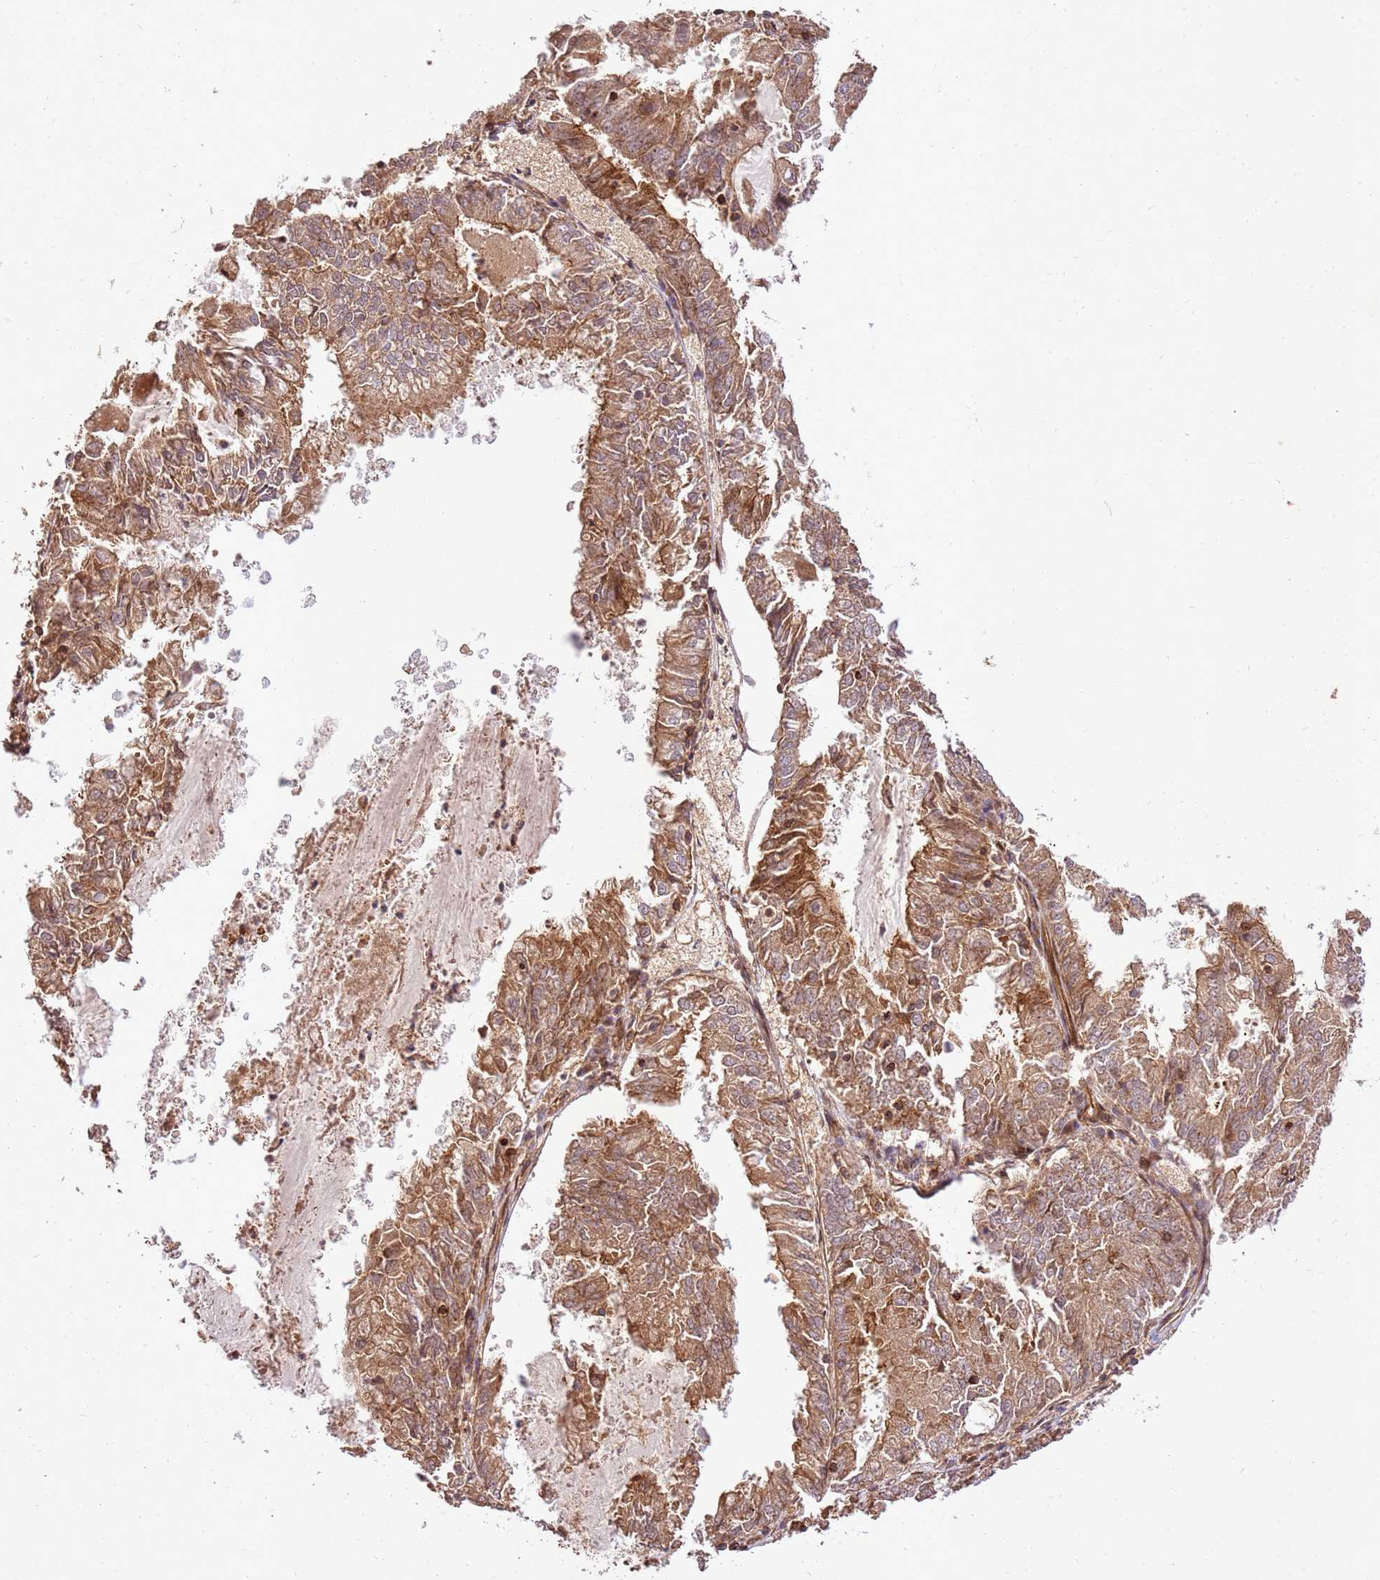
{"staining": {"intensity": "moderate", "quantity": ">75%", "location": "cytoplasmic/membranous"}, "tissue": "endometrial cancer", "cell_type": "Tumor cells", "image_type": "cancer", "snomed": [{"axis": "morphology", "description": "Adenocarcinoma, NOS"}, {"axis": "topography", "description": "Endometrium"}], "caption": "Tumor cells demonstrate medium levels of moderate cytoplasmic/membranous positivity in approximately >75% of cells in endometrial cancer.", "gene": "KATNAL2", "patient": {"sex": "female", "age": 57}}